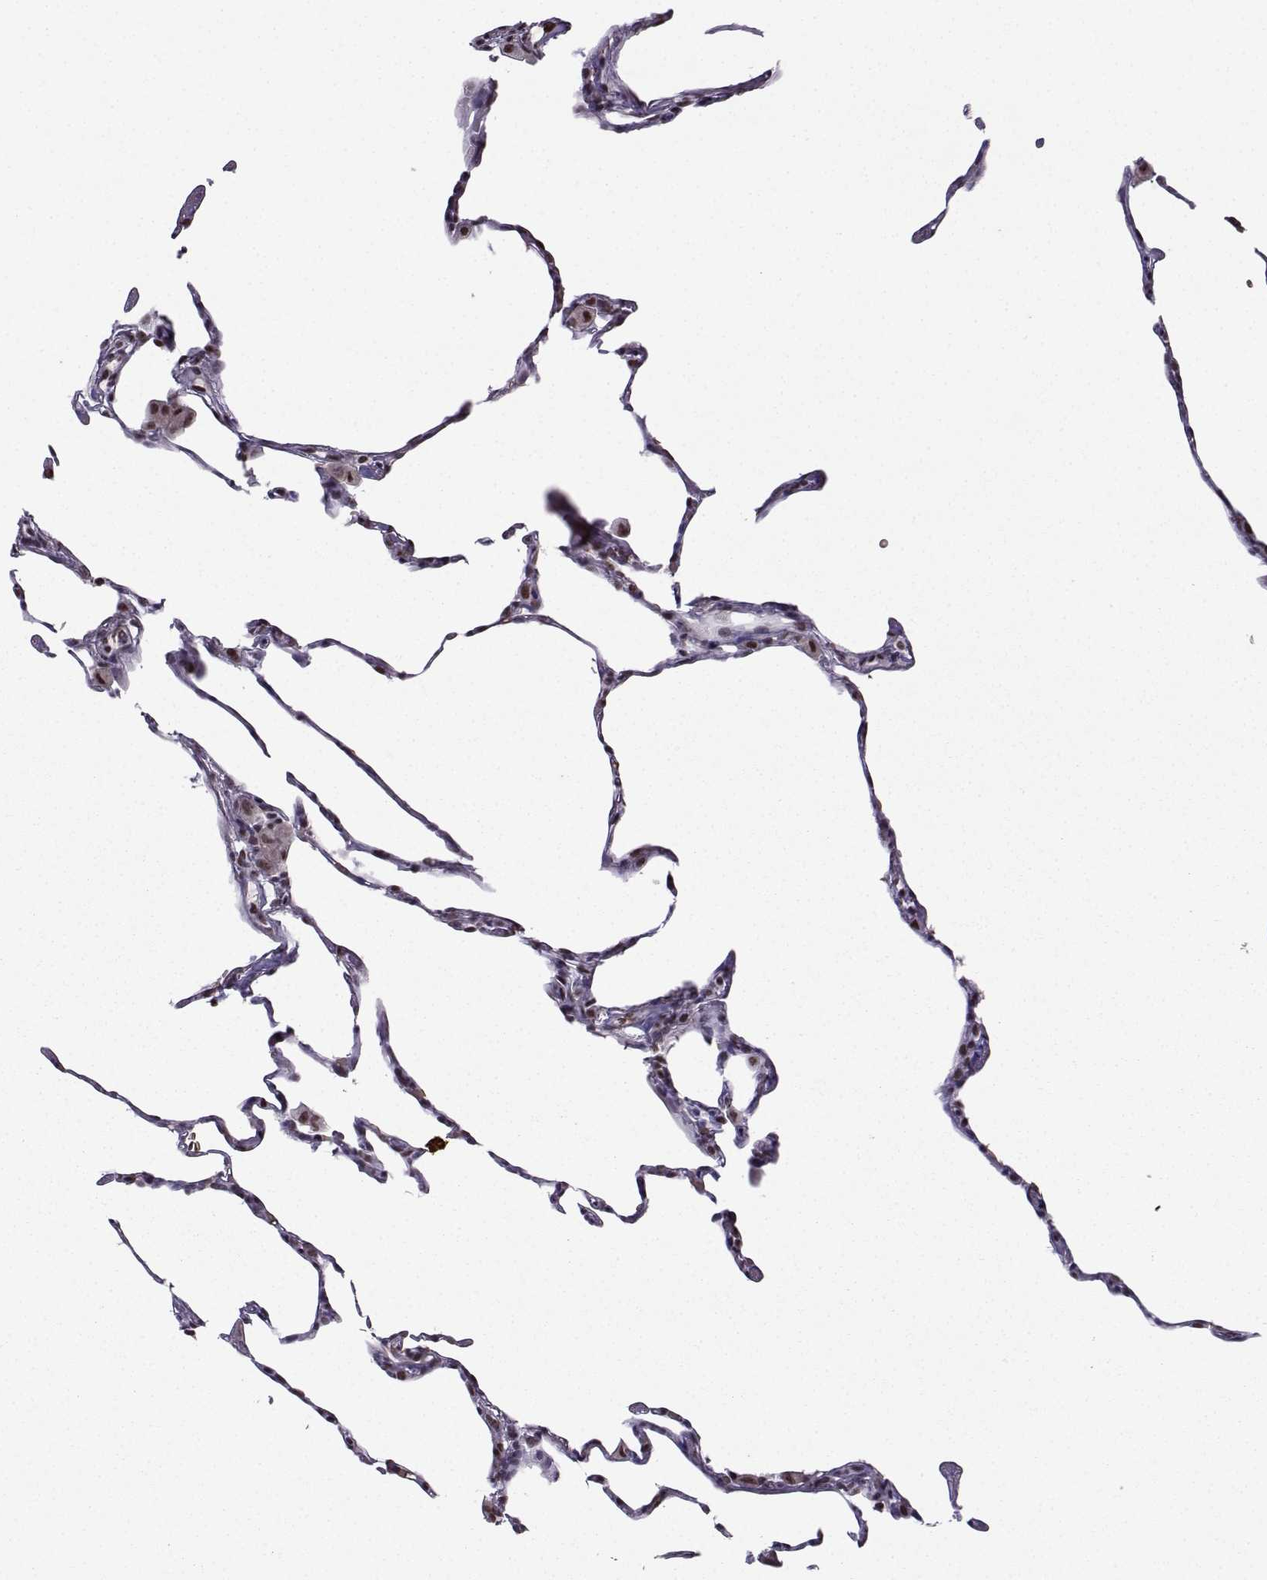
{"staining": {"intensity": "weak", "quantity": ">75%", "location": "nuclear"}, "tissue": "lung", "cell_type": "Alveolar cells", "image_type": "normal", "snomed": [{"axis": "morphology", "description": "Normal tissue, NOS"}, {"axis": "topography", "description": "Lung"}], "caption": "DAB immunohistochemical staining of benign human lung exhibits weak nuclear protein positivity in about >75% of alveolar cells.", "gene": "CCNK", "patient": {"sex": "female", "age": 57}}